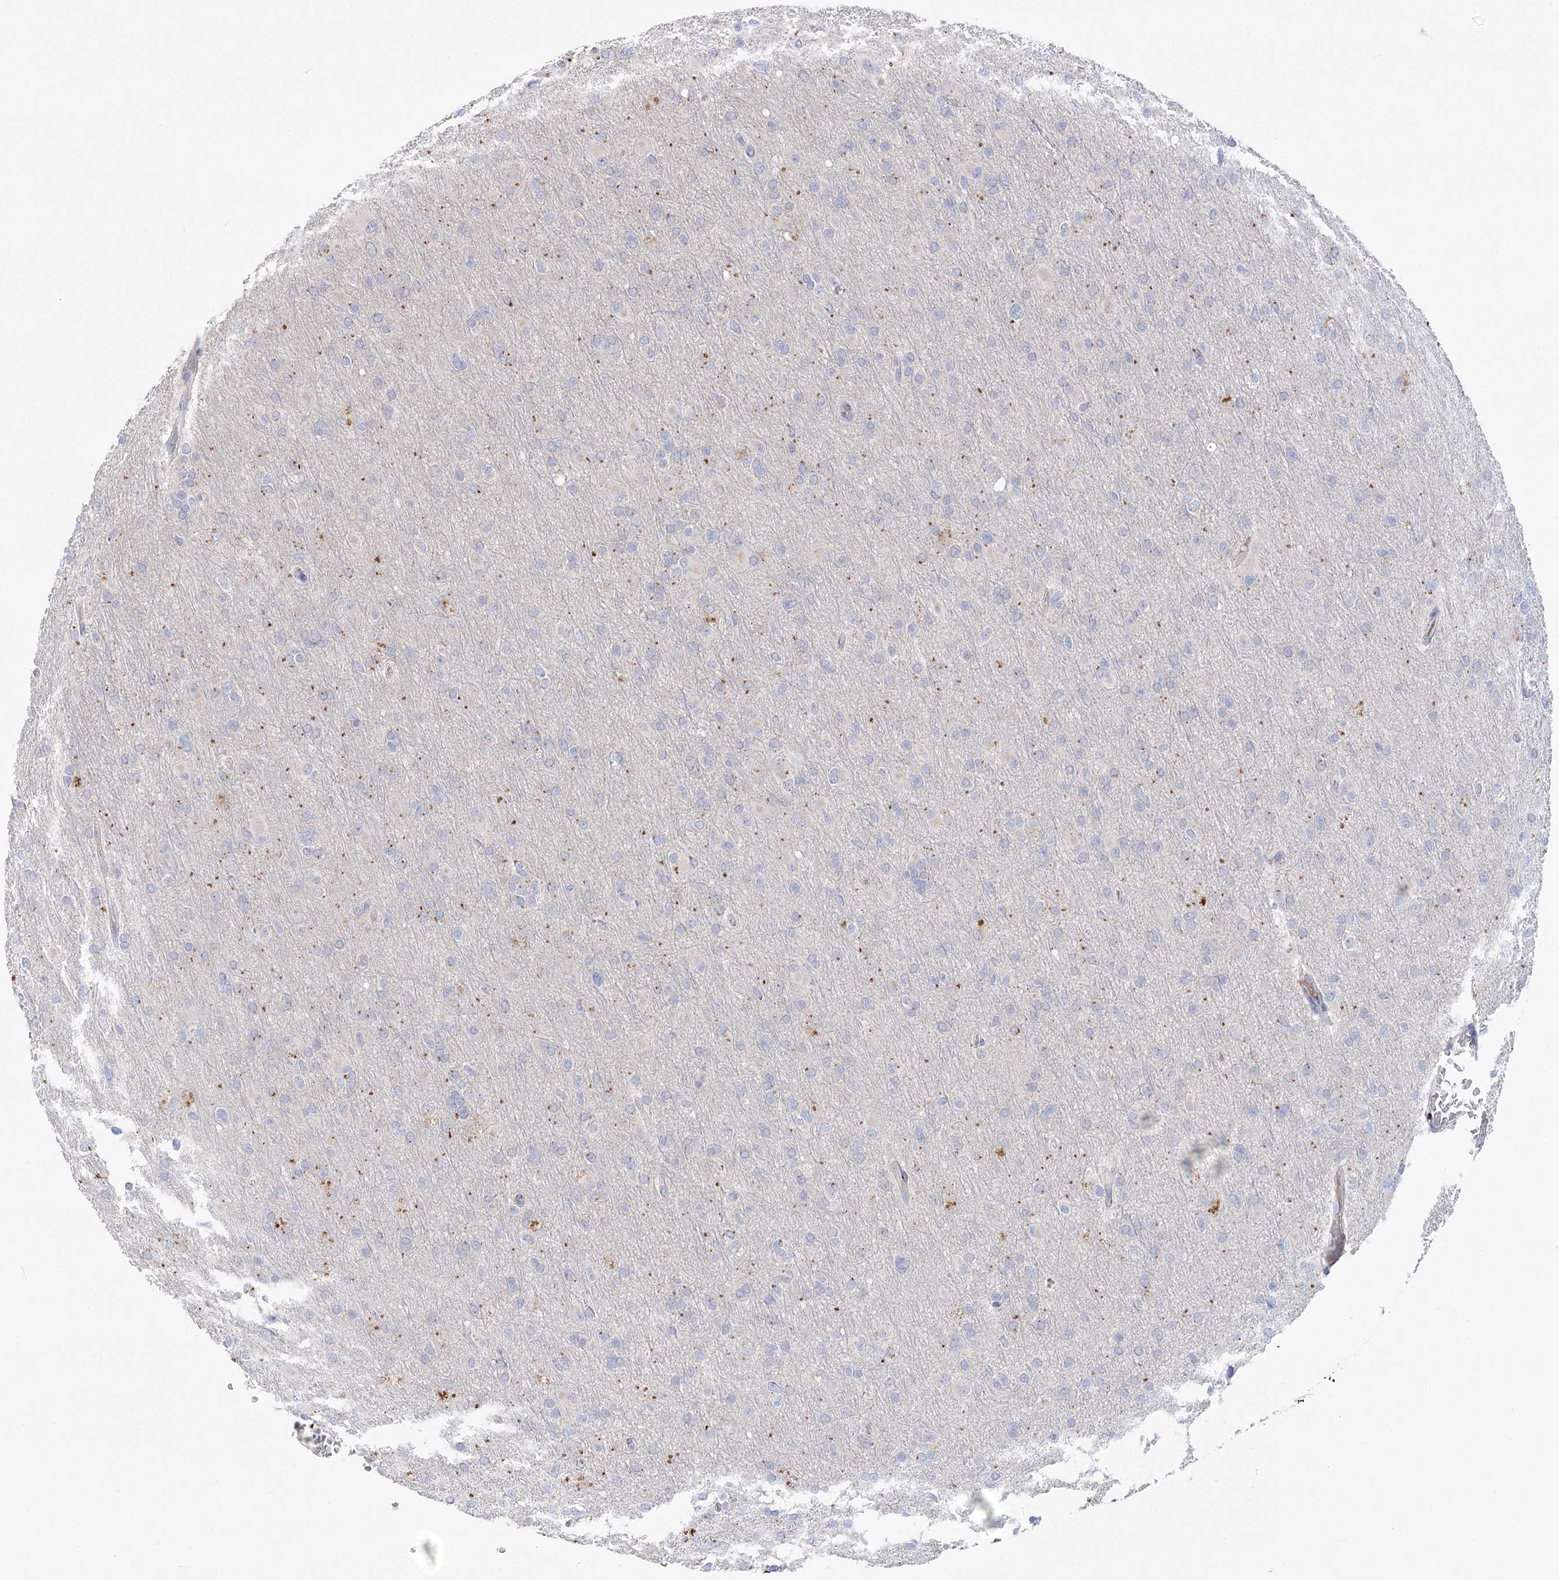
{"staining": {"intensity": "negative", "quantity": "none", "location": "none"}, "tissue": "glioma", "cell_type": "Tumor cells", "image_type": "cancer", "snomed": [{"axis": "morphology", "description": "Glioma, malignant, High grade"}, {"axis": "topography", "description": "Cerebral cortex"}], "caption": "The micrograph reveals no staining of tumor cells in malignant glioma (high-grade).", "gene": "GBF1", "patient": {"sex": "female", "age": 36}}